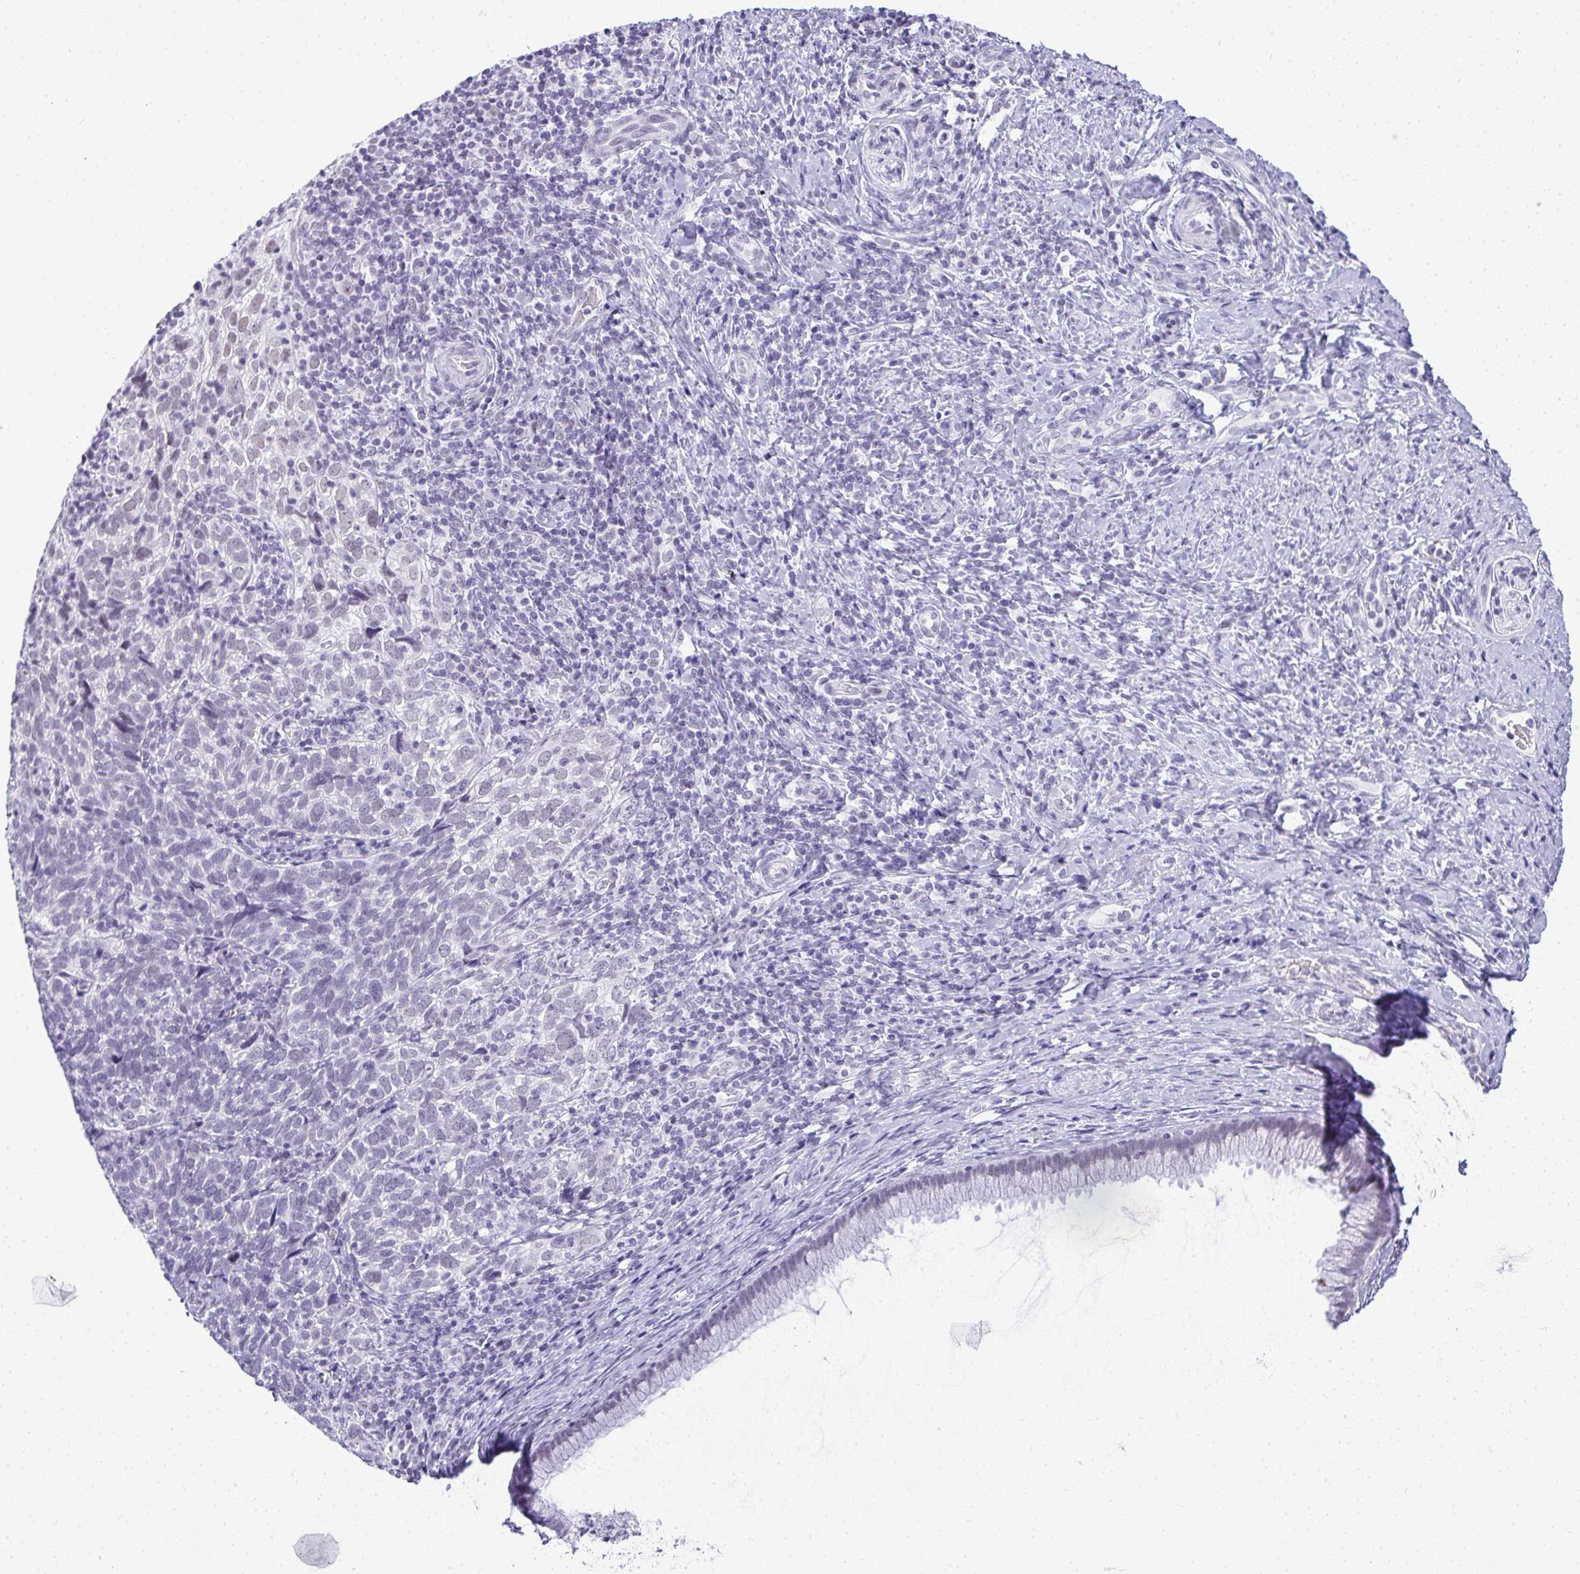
{"staining": {"intensity": "negative", "quantity": "none", "location": "none"}, "tissue": "cervical cancer", "cell_type": "Tumor cells", "image_type": "cancer", "snomed": [{"axis": "morphology", "description": "Normal tissue, NOS"}, {"axis": "morphology", "description": "Squamous cell carcinoma, NOS"}, {"axis": "topography", "description": "Vagina"}, {"axis": "topography", "description": "Cervix"}], "caption": "This is an immunohistochemistry histopathology image of human cervical squamous cell carcinoma. There is no positivity in tumor cells.", "gene": "PLA2G1B", "patient": {"sex": "female", "age": 45}}